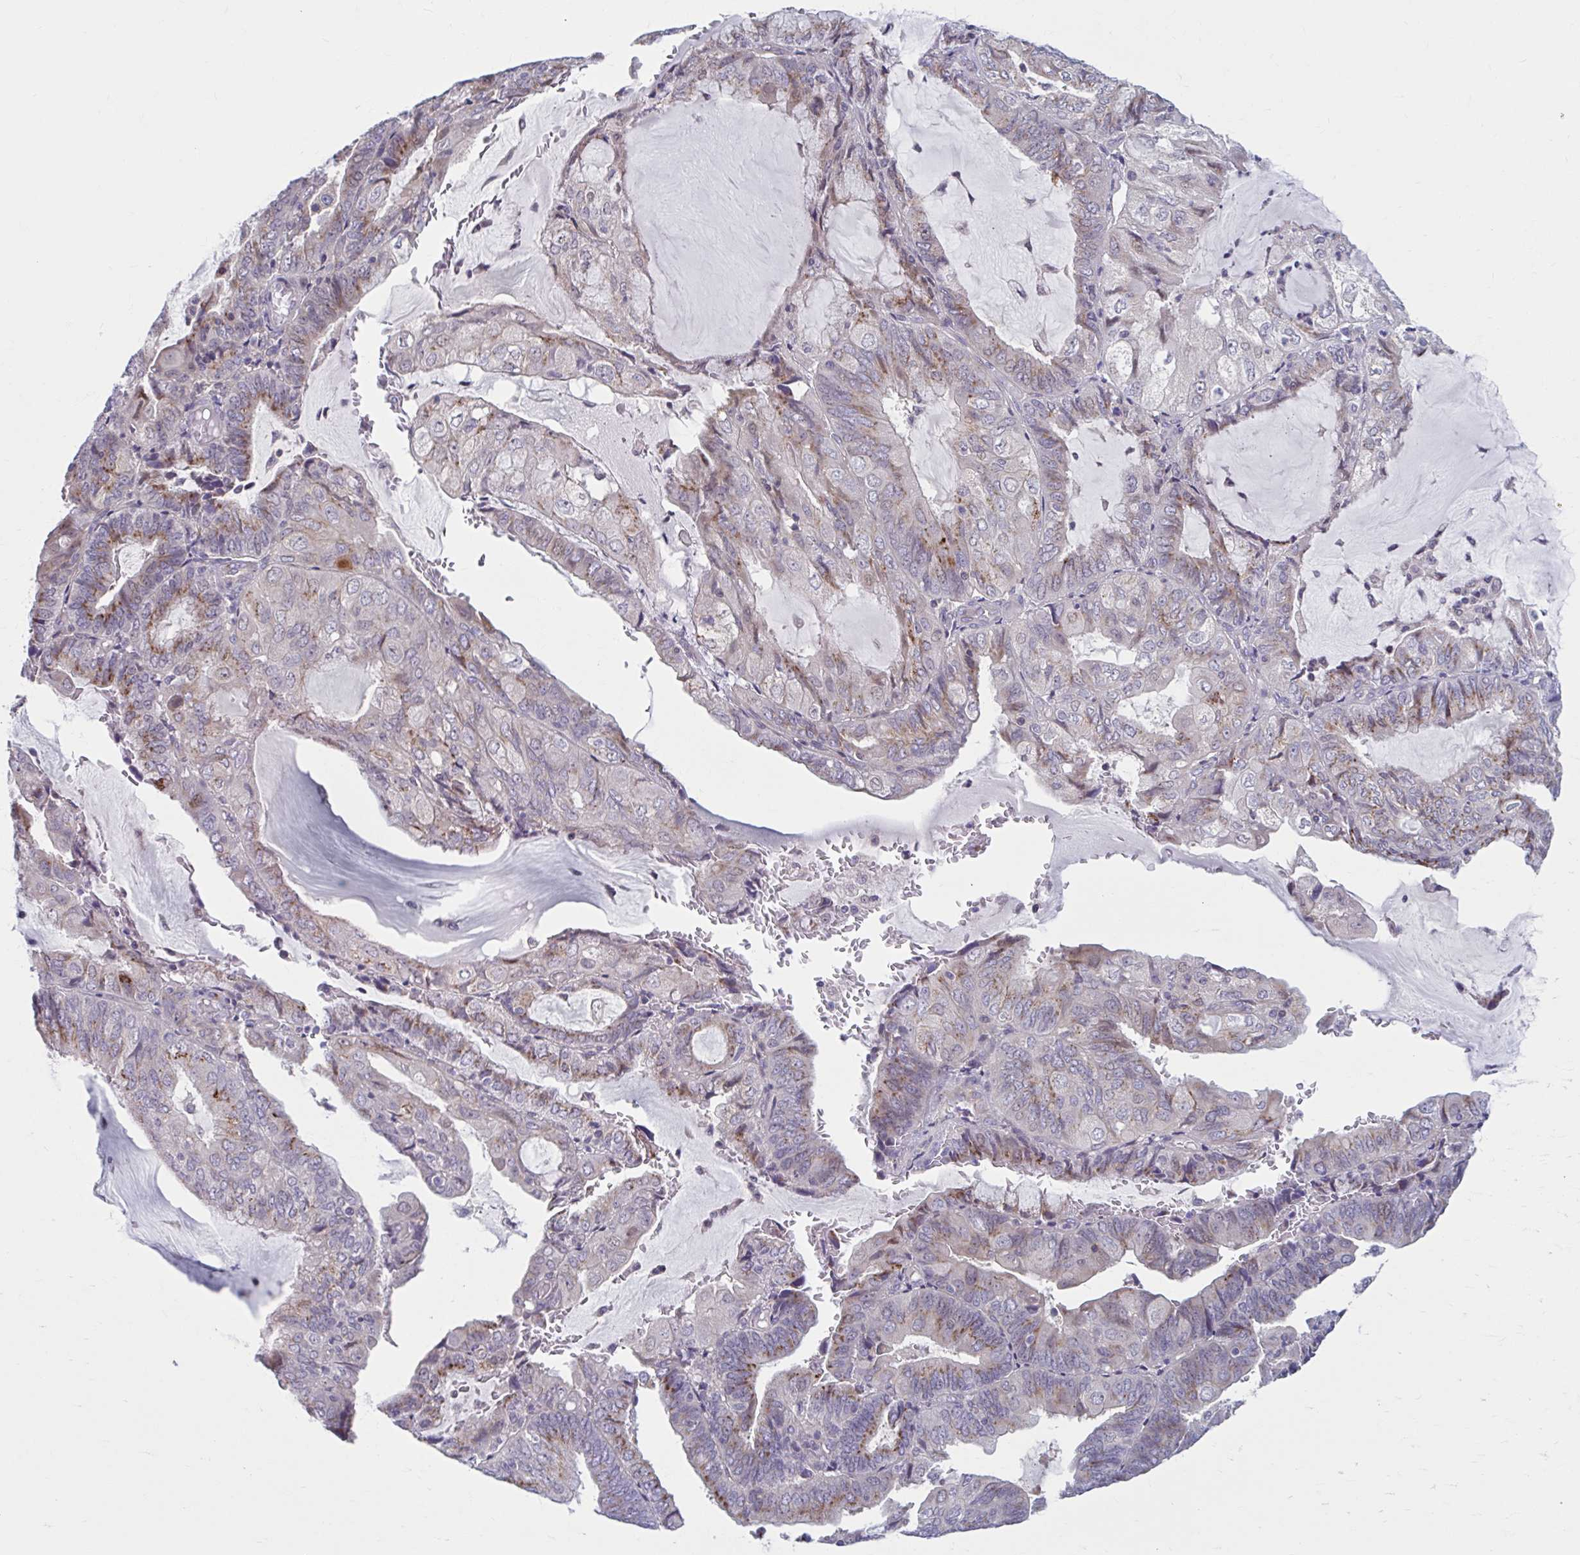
{"staining": {"intensity": "moderate", "quantity": ">75%", "location": "cytoplasmic/membranous"}, "tissue": "endometrial cancer", "cell_type": "Tumor cells", "image_type": "cancer", "snomed": [{"axis": "morphology", "description": "Adenocarcinoma, NOS"}, {"axis": "topography", "description": "Endometrium"}], "caption": "A high-resolution histopathology image shows IHC staining of endometrial cancer (adenocarcinoma), which displays moderate cytoplasmic/membranous positivity in approximately >75% of tumor cells. (Brightfield microscopy of DAB IHC at high magnification).", "gene": "CHST3", "patient": {"sex": "female", "age": 81}}